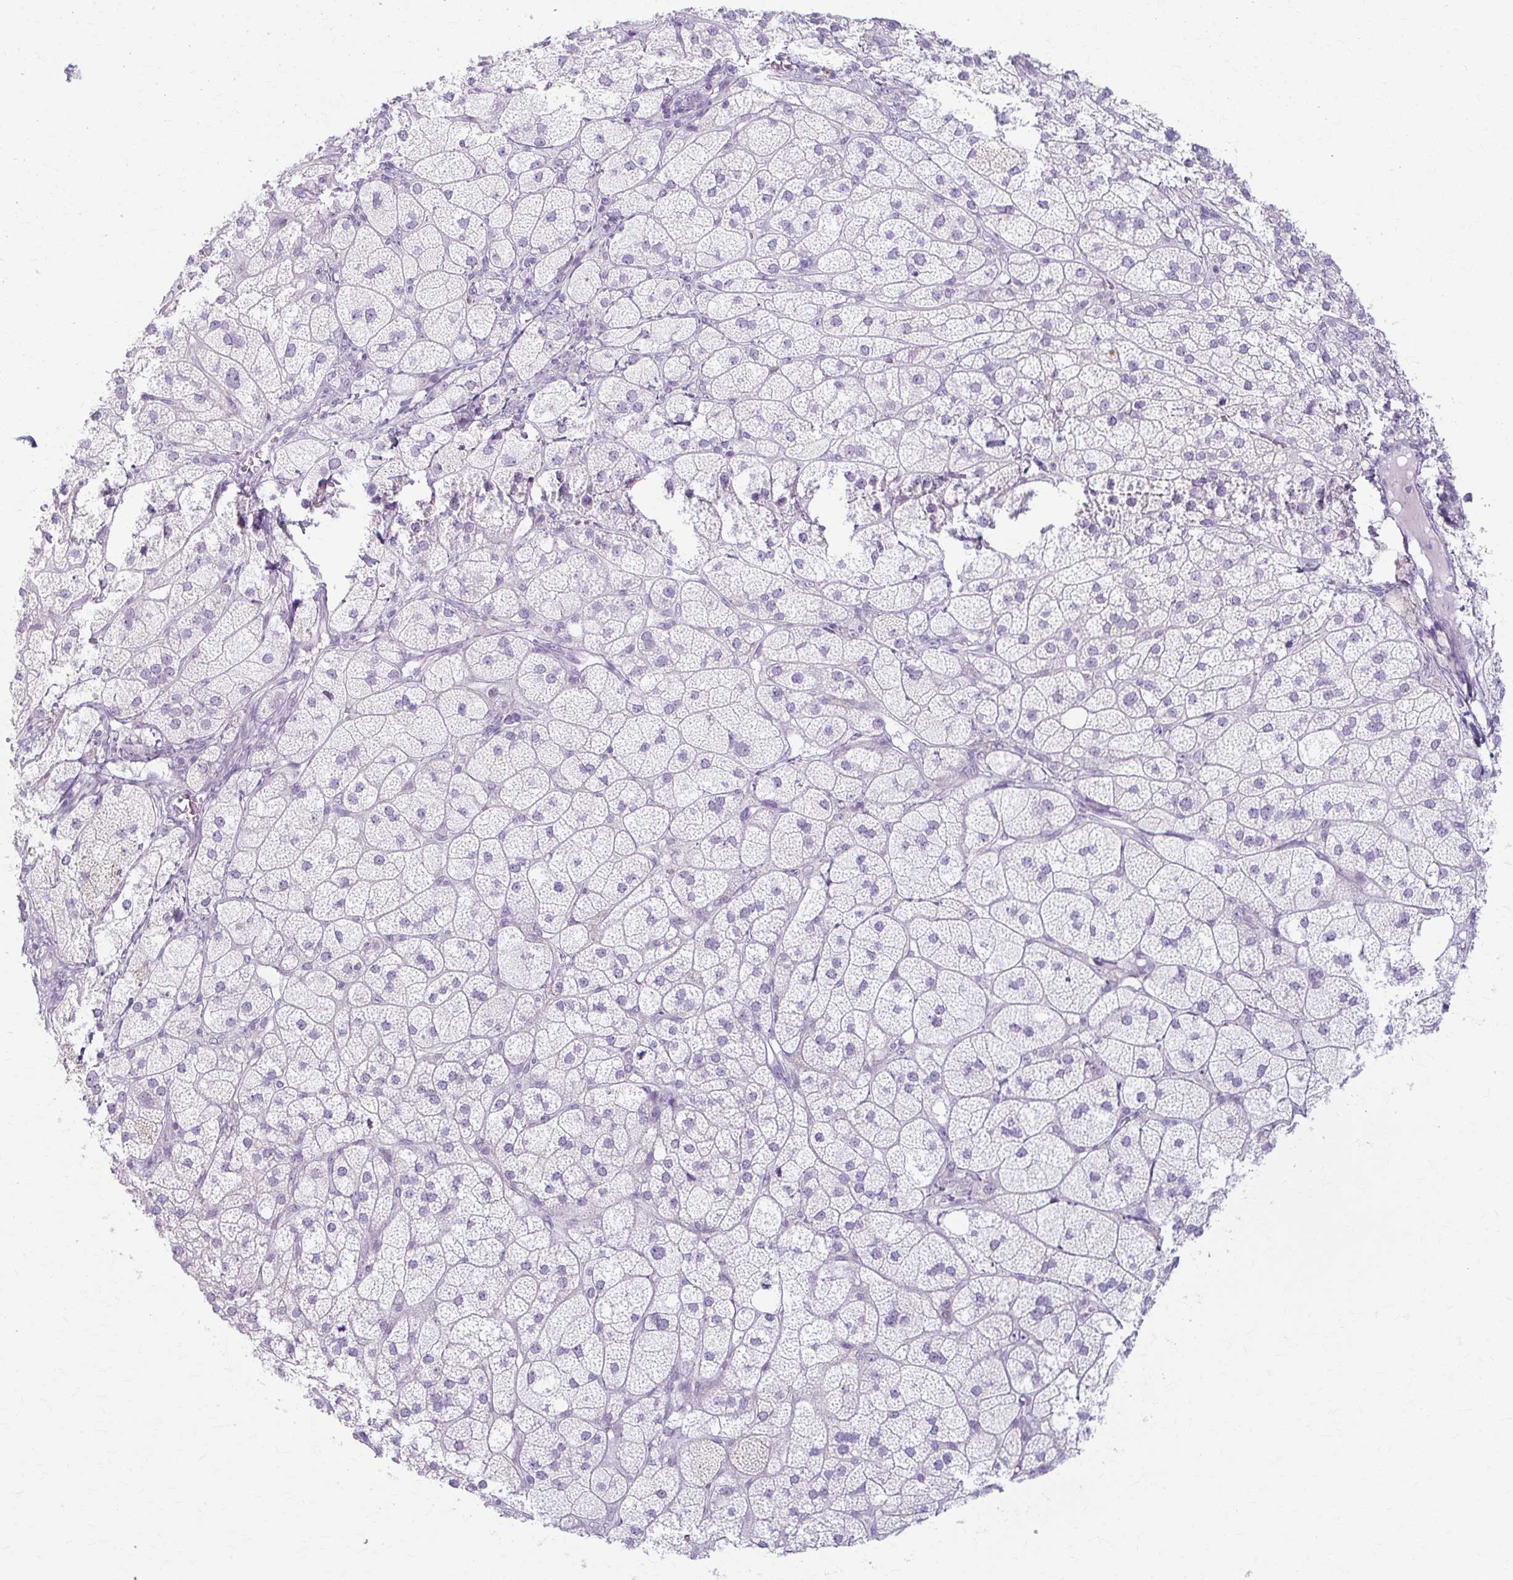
{"staining": {"intensity": "negative", "quantity": "none", "location": "none"}, "tissue": "adrenal gland", "cell_type": "Glandular cells", "image_type": "normal", "snomed": [{"axis": "morphology", "description": "Normal tissue, NOS"}, {"axis": "topography", "description": "Adrenal gland"}], "caption": "Immunohistochemistry image of benign human adrenal gland stained for a protein (brown), which demonstrates no staining in glandular cells.", "gene": "LDLRAP1", "patient": {"sex": "female", "age": 60}}